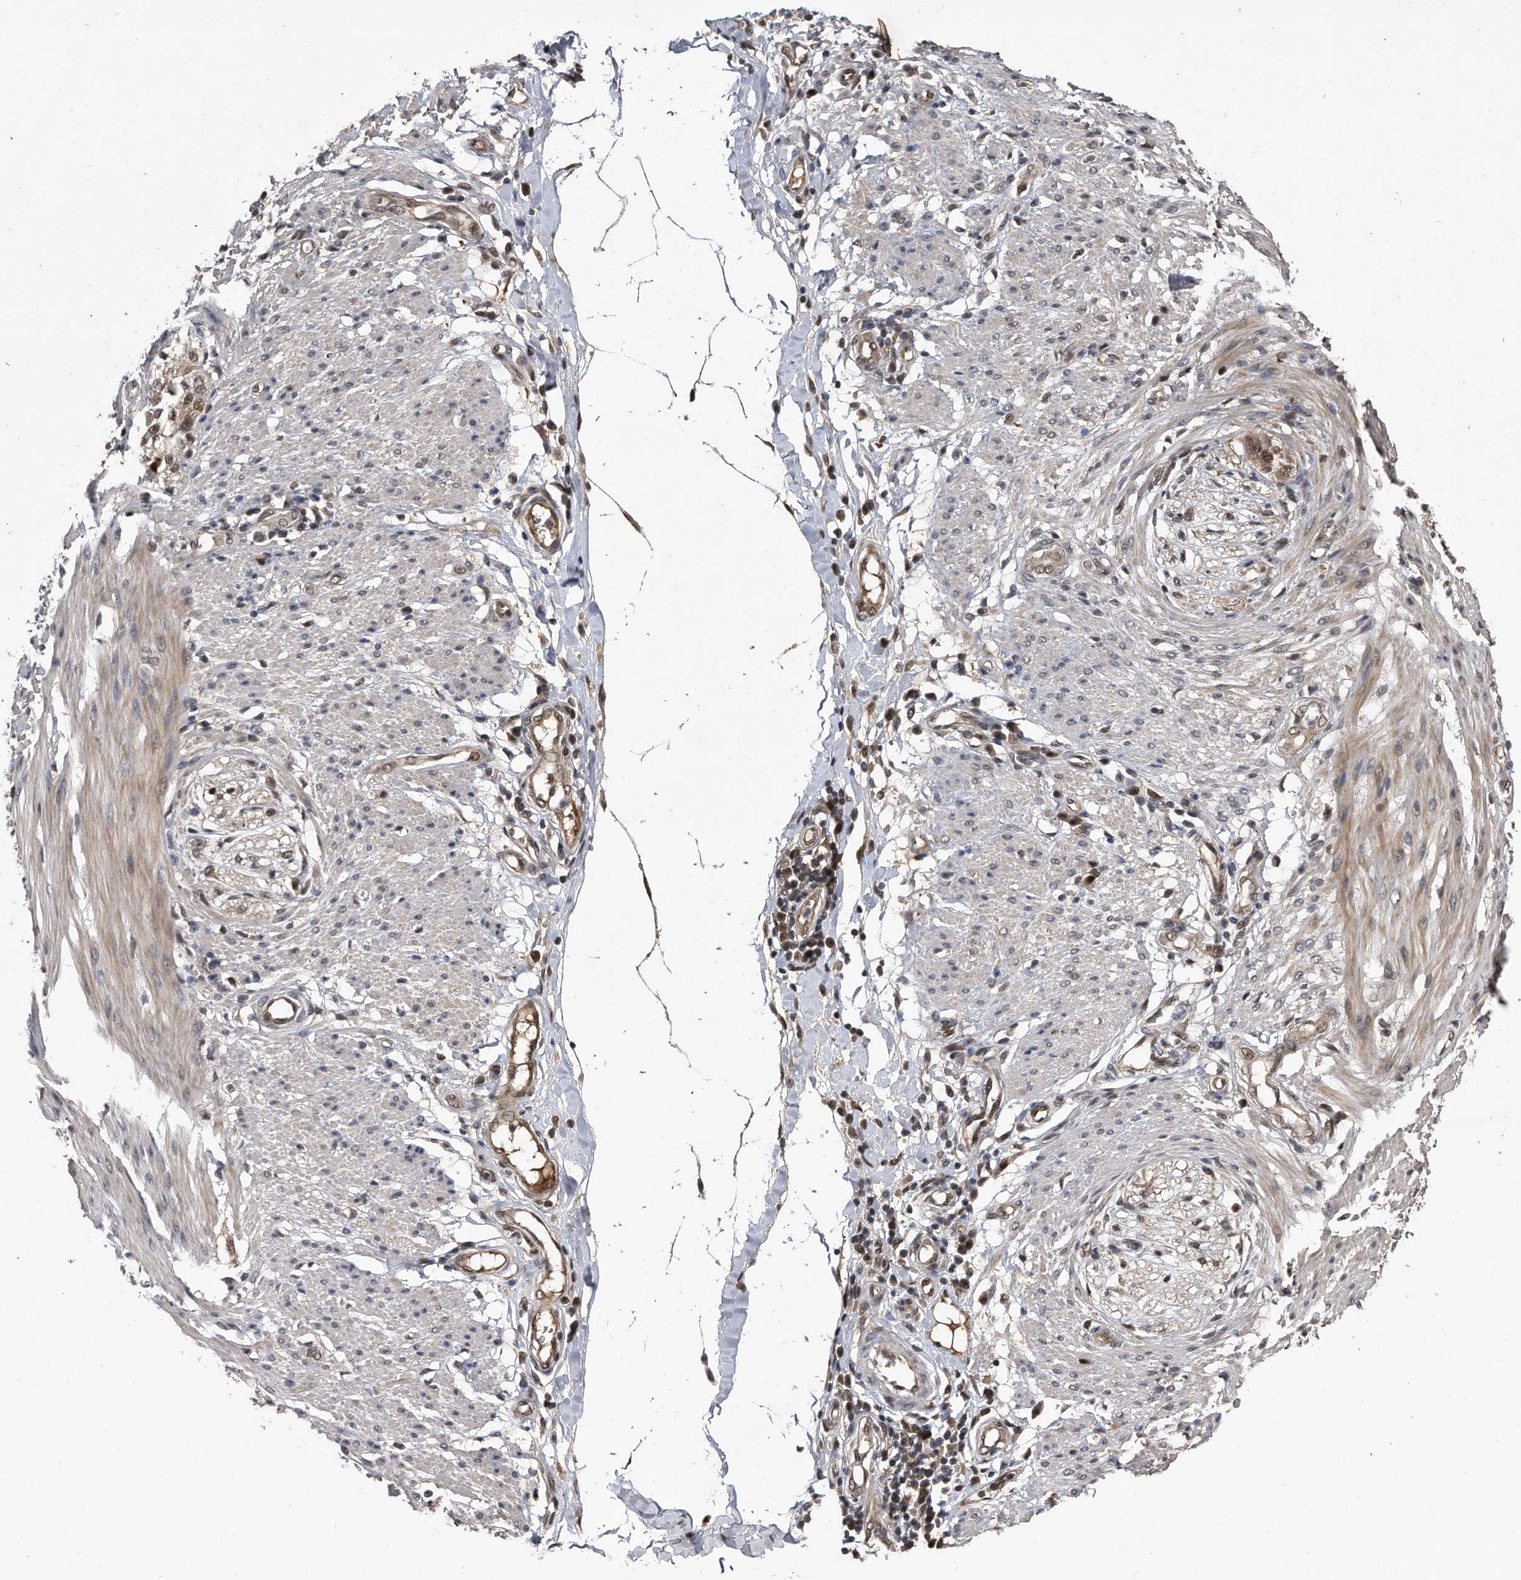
{"staining": {"intensity": "weak", "quantity": "25%-75%", "location": "cytoplasmic/membranous"}, "tissue": "smooth muscle", "cell_type": "Smooth muscle cells", "image_type": "normal", "snomed": [{"axis": "morphology", "description": "Normal tissue, NOS"}, {"axis": "morphology", "description": "Adenocarcinoma, NOS"}, {"axis": "topography", "description": "Colon"}, {"axis": "topography", "description": "Peripheral nerve tissue"}], "caption": "IHC staining of benign smooth muscle, which exhibits low levels of weak cytoplasmic/membranous expression in approximately 25%-75% of smooth muscle cells indicating weak cytoplasmic/membranous protein expression. The staining was performed using DAB (3,3'-diaminobenzidine) (brown) for protein detection and nuclei were counterstained in hematoxylin (blue).", "gene": "RAD23B", "patient": {"sex": "male", "age": 14}}